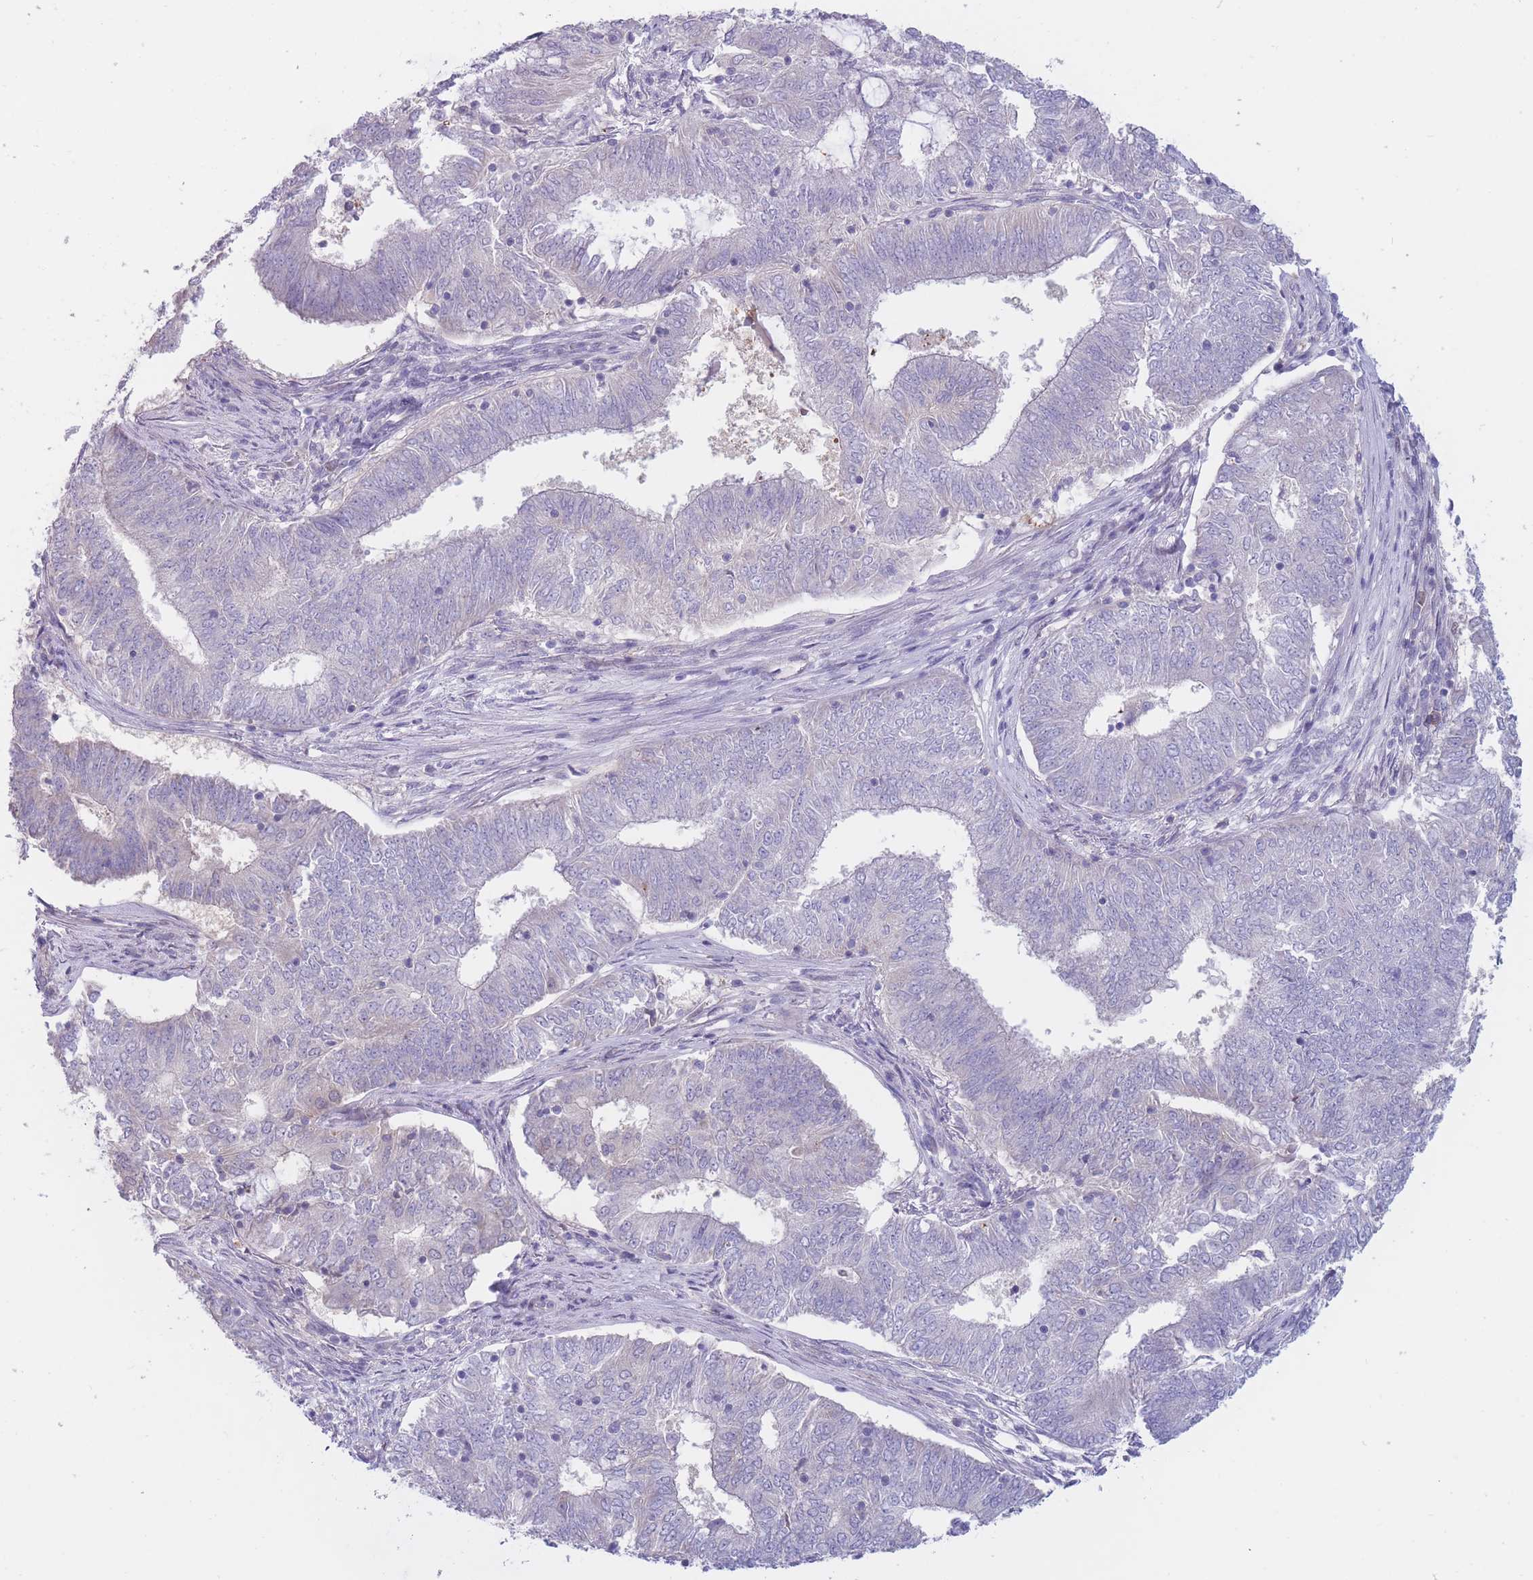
{"staining": {"intensity": "negative", "quantity": "none", "location": "none"}, "tissue": "endometrial cancer", "cell_type": "Tumor cells", "image_type": "cancer", "snomed": [{"axis": "morphology", "description": "Adenocarcinoma, NOS"}, {"axis": "topography", "description": "Endometrium"}], "caption": "This photomicrograph is of adenocarcinoma (endometrial) stained with immunohistochemistry (IHC) to label a protein in brown with the nuclei are counter-stained blue. There is no expression in tumor cells.", "gene": "PDE4A", "patient": {"sex": "female", "age": 62}}